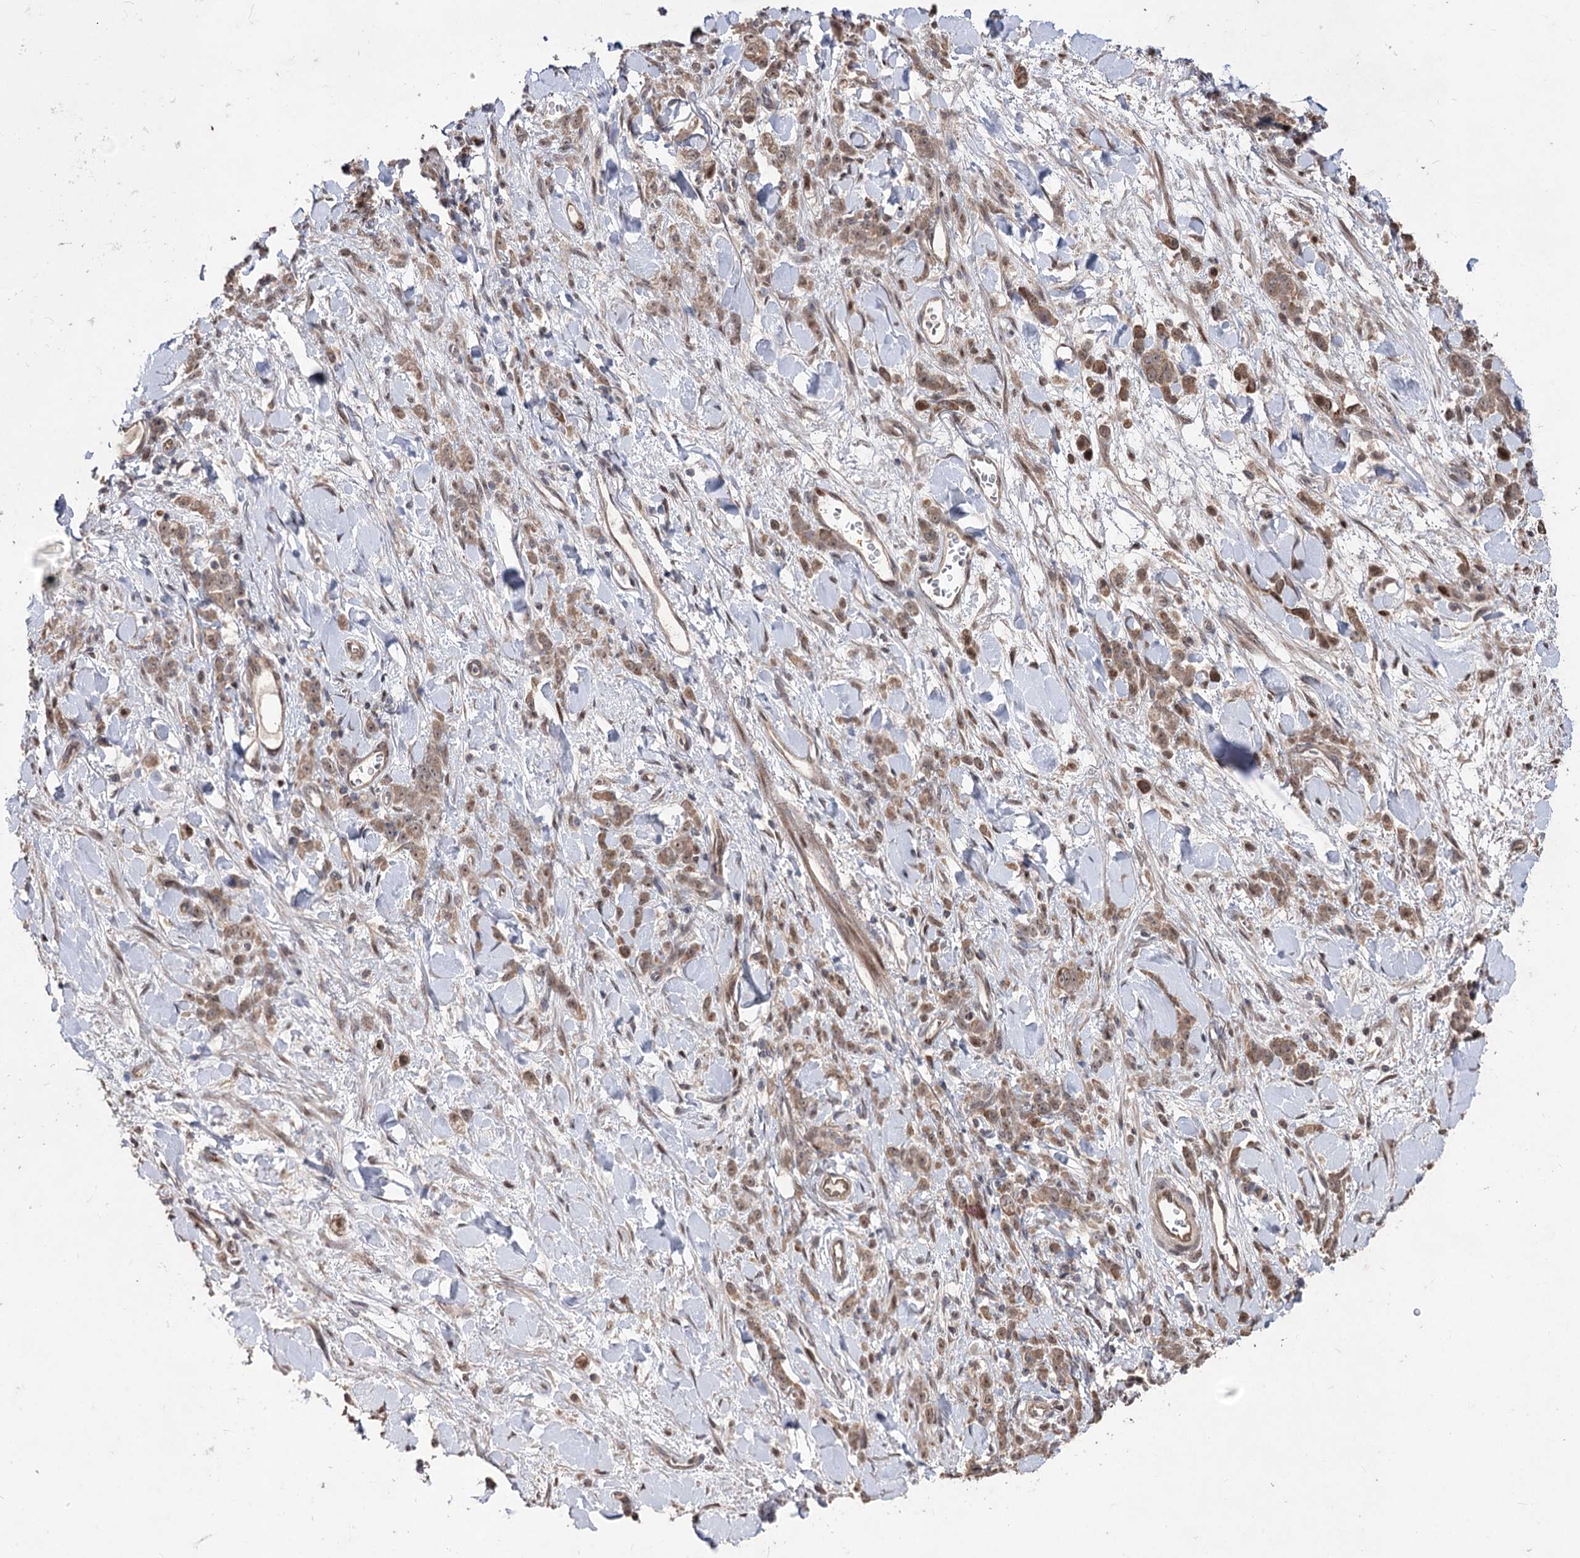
{"staining": {"intensity": "weak", "quantity": ">75%", "location": "cytoplasmic/membranous,nuclear"}, "tissue": "stomach cancer", "cell_type": "Tumor cells", "image_type": "cancer", "snomed": [{"axis": "morphology", "description": "Normal tissue, NOS"}, {"axis": "morphology", "description": "Adenocarcinoma, NOS"}, {"axis": "topography", "description": "Stomach"}], "caption": "Immunohistochemical staining of adenocarcinoma (stomach) exhibits weak cytoplasmic/membranous and nuclear protein positivity in approximately >75% of tumor cells. (DAB (3,3'-diaminobenzidine) IHC, brown staining for protein, blue staining for nuclei).", "gene": "CPNE8", "patient": {"sex": "male", "age": 82}}